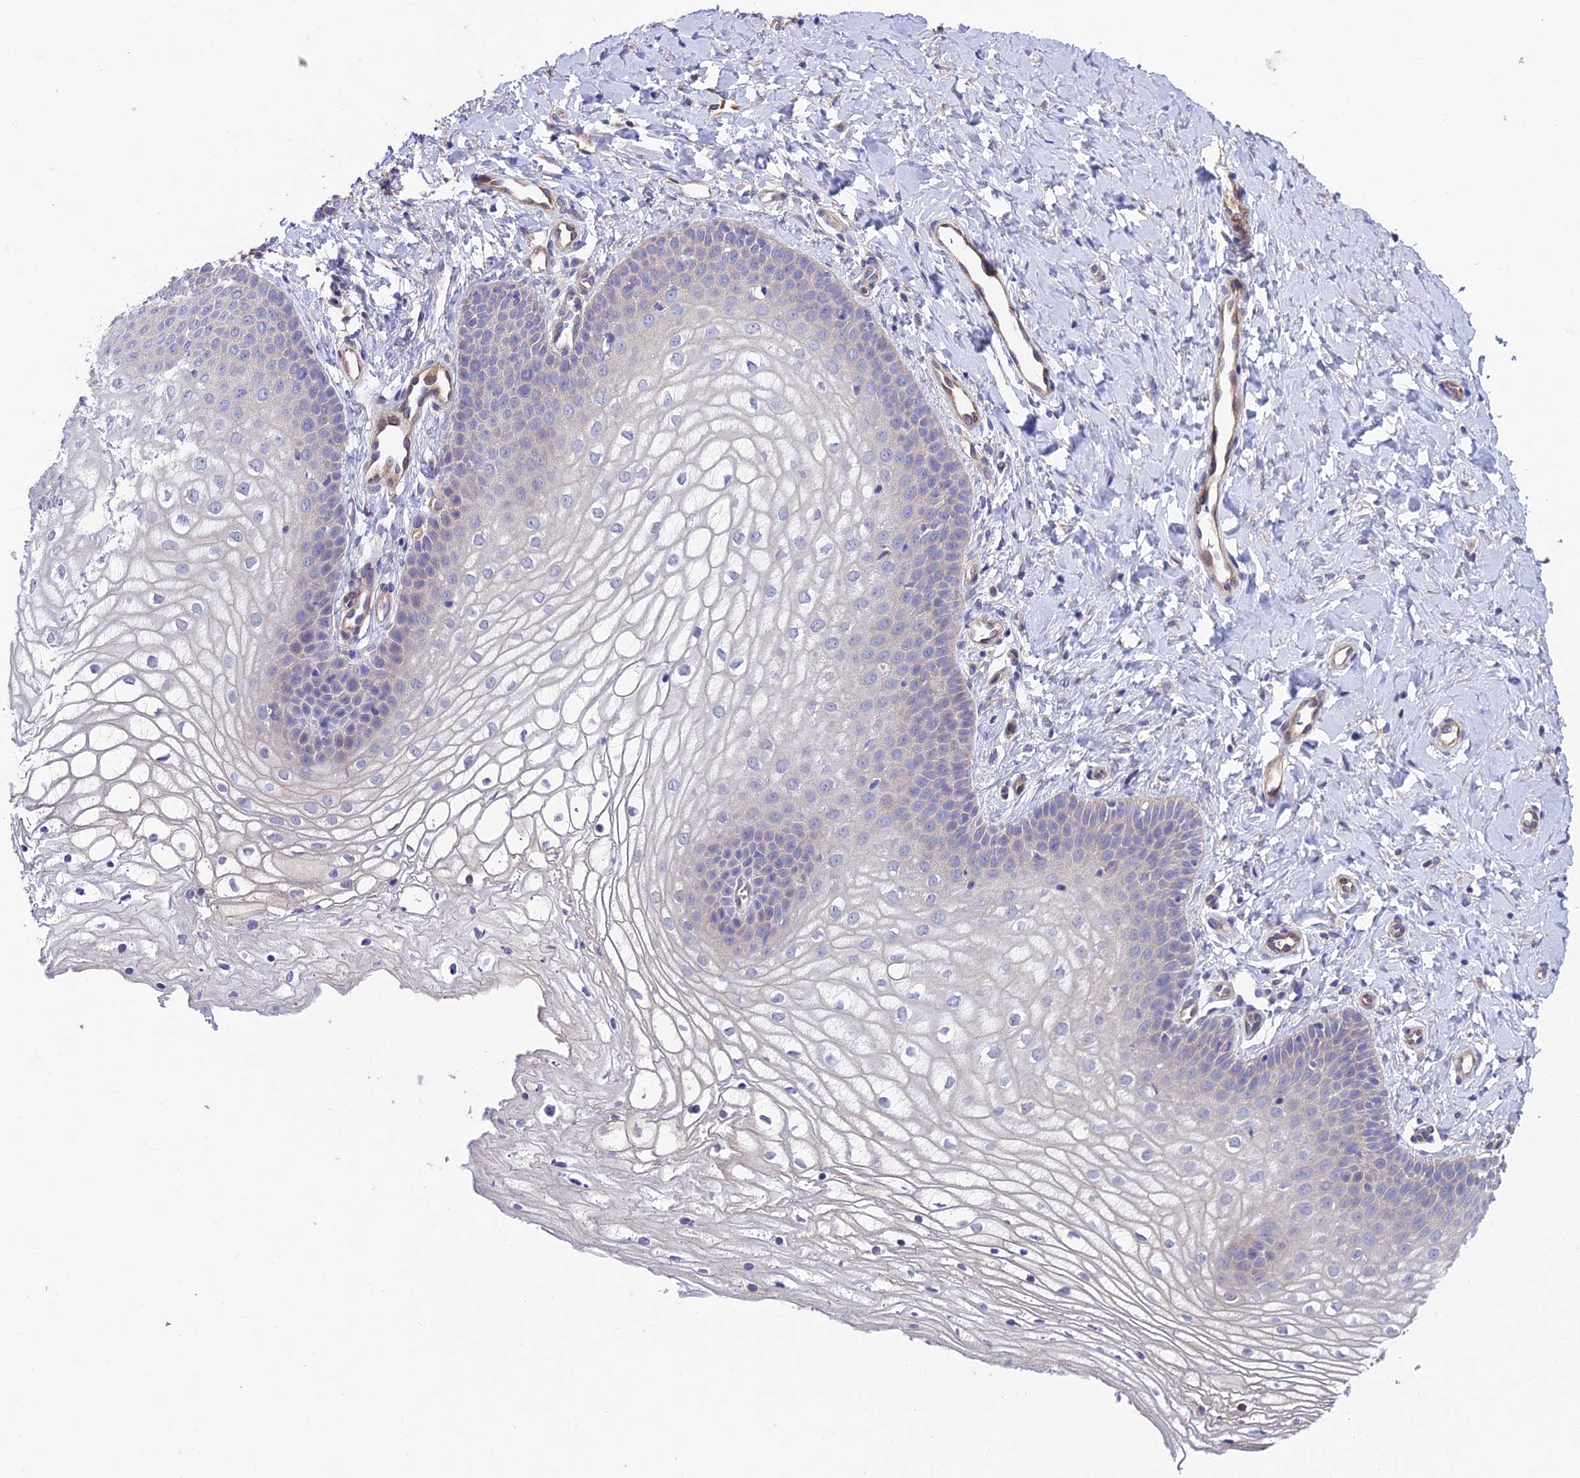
{"staining": {"intensity": "negative", "quantity": "none", "location": "none"}, "tissue": "vagina", "cell_type": "Squamous epithelial cells", "image_type": "normal", "snomed": [{"axis": "morphology", "description": "Normal tissue, NOS"}, {"axis": "topography", "description": "Vagina"}], "caption": "Squamous epithelial cells show no significant protein staining in unremarkable vagina. The staining was performed using DAB to visualize the protein expression in brown, while the nuclei were stained in blue with hematoxylin (Magnification: 20x).", "gene": "QRFP", "patient": {"sex": "female", "age": 68}}